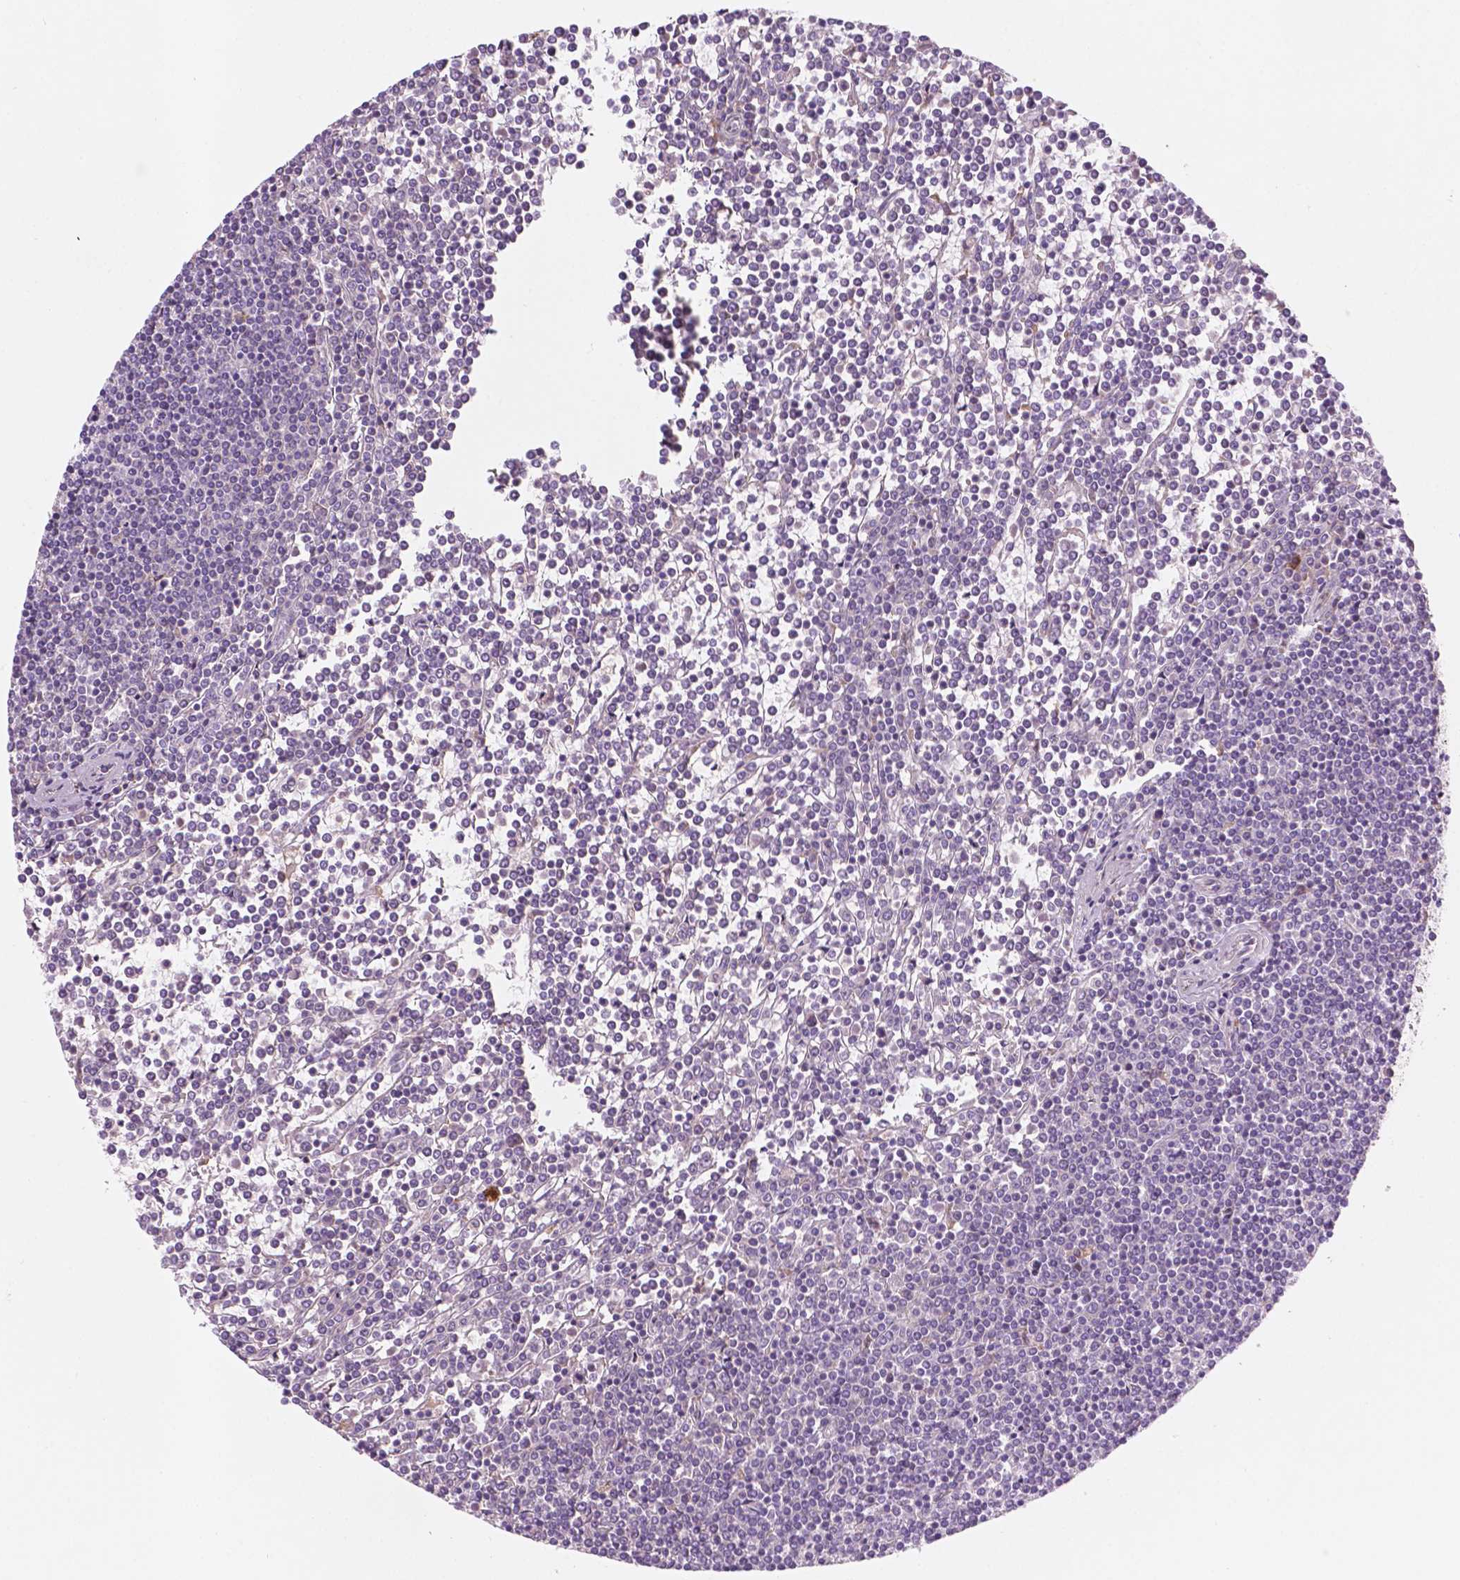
{"staining": {"intensity": "negative", "quantity": "none", "location": "none"}, "tissue": "lymphoma", "cell_type": "Tumor cells", "image_type": "cancer", "snomed": [{"axis": "morphology", "description": "Malignant lymphoma, non-Hodgkin's type, Low grade"}, {"axis": "topography", "description": "Spleen"}], "caption": "A high-resolution histopathology image shows immunohistochemistry staining of low-grade malignant lymphoma, non-Hodgkin's type, which demonstrates no significant staining in tumor cells. (Stains: DAB (3,3'-diaminobenzidine) IHC with hematoxylin counter stain, Microscopy: brightfield microscopy at high magnification).", "gene": "LRP1B", "patient": {"sex": "female", "age": 19}}